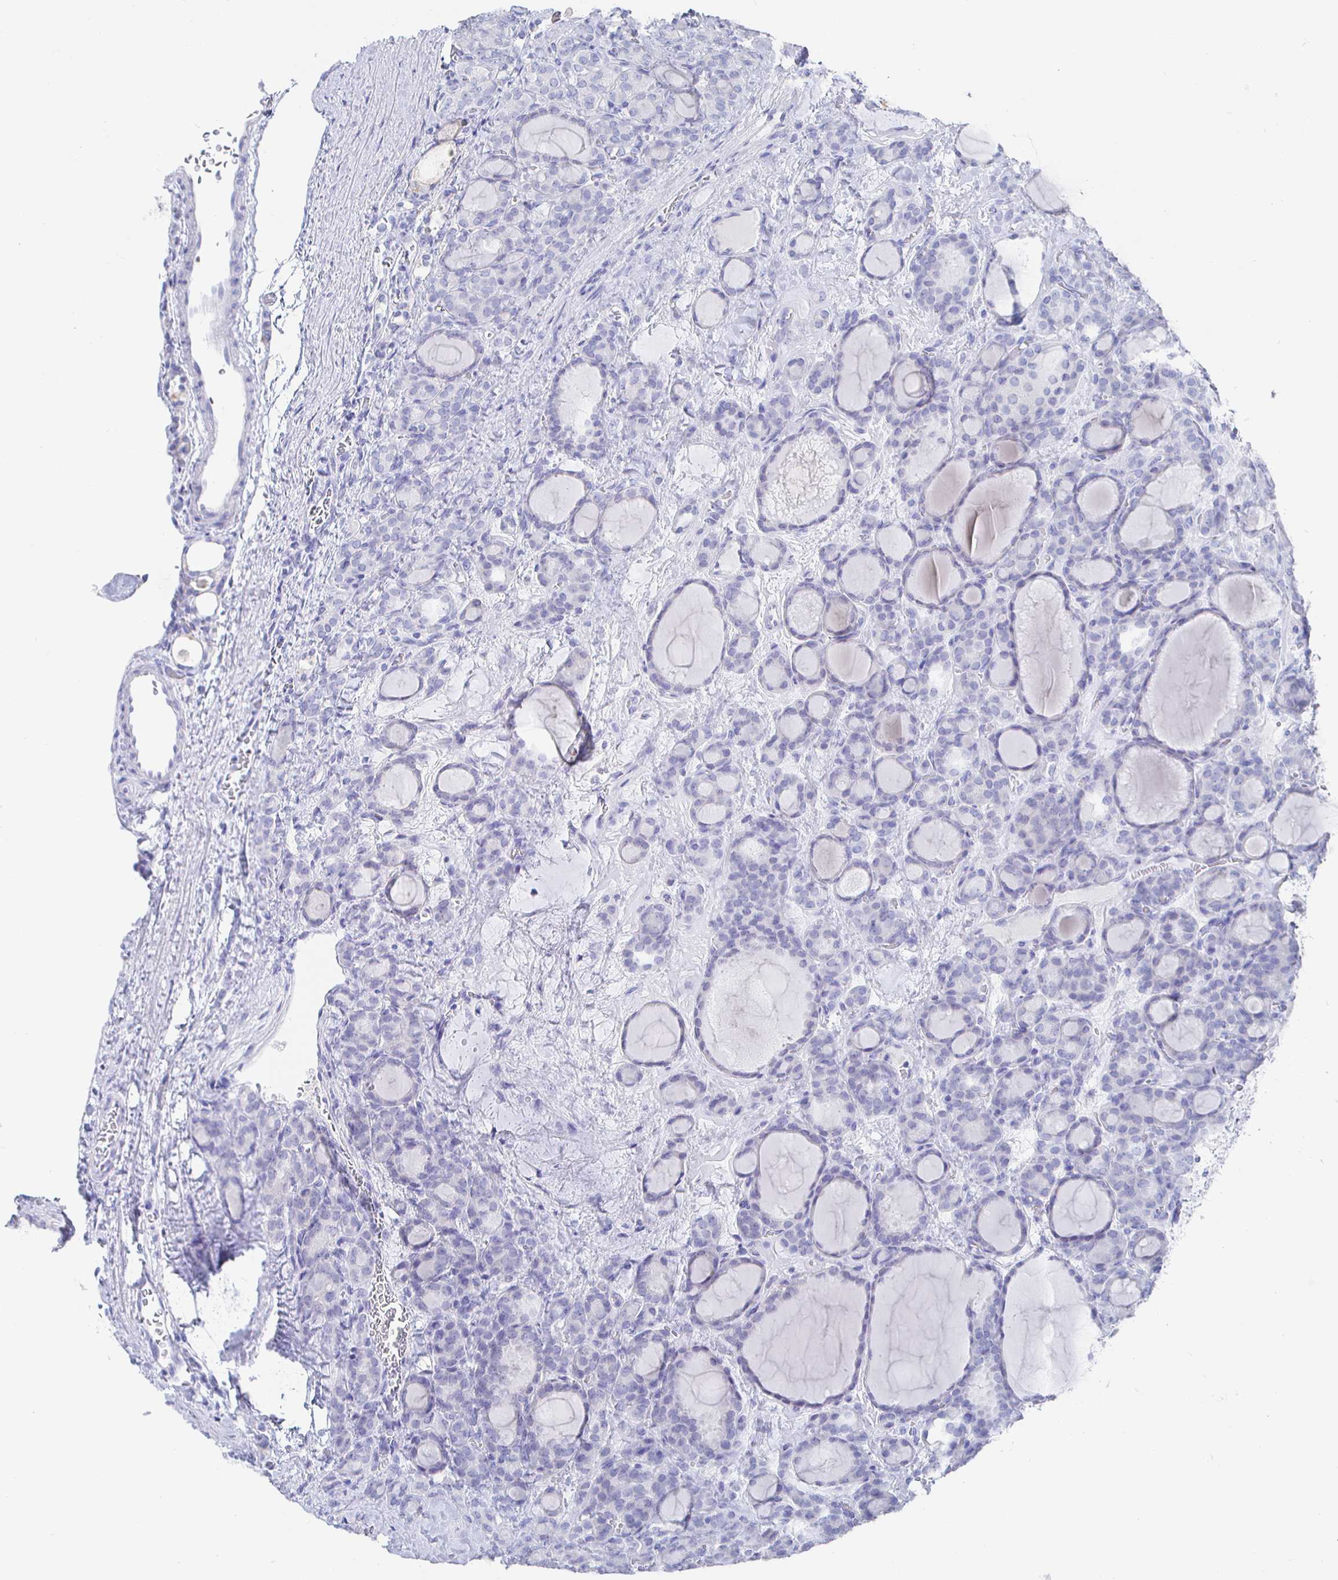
{"staining": {"intensity": "negative", "quantity": "none", "location": "none"}, "tissue": "thyroid cancer", "cell_type": "Tumor cells", "image_type": "cancer", "snomed": [{"axis": "morphology", "description": "Normal tissue, NOS"}, {"axis": "morphology", "description": "Follicular adenoma carcinoma, NOS"}, {"axis": "topography", "description": "Thyroid gland"}], "caption": "An image of human thyroid cancer (follicular adenoma carcinoma) is negative for staining in tumor cells.", "gene": "CLCA1", "patient": {"sex": "female", "age": 31}}